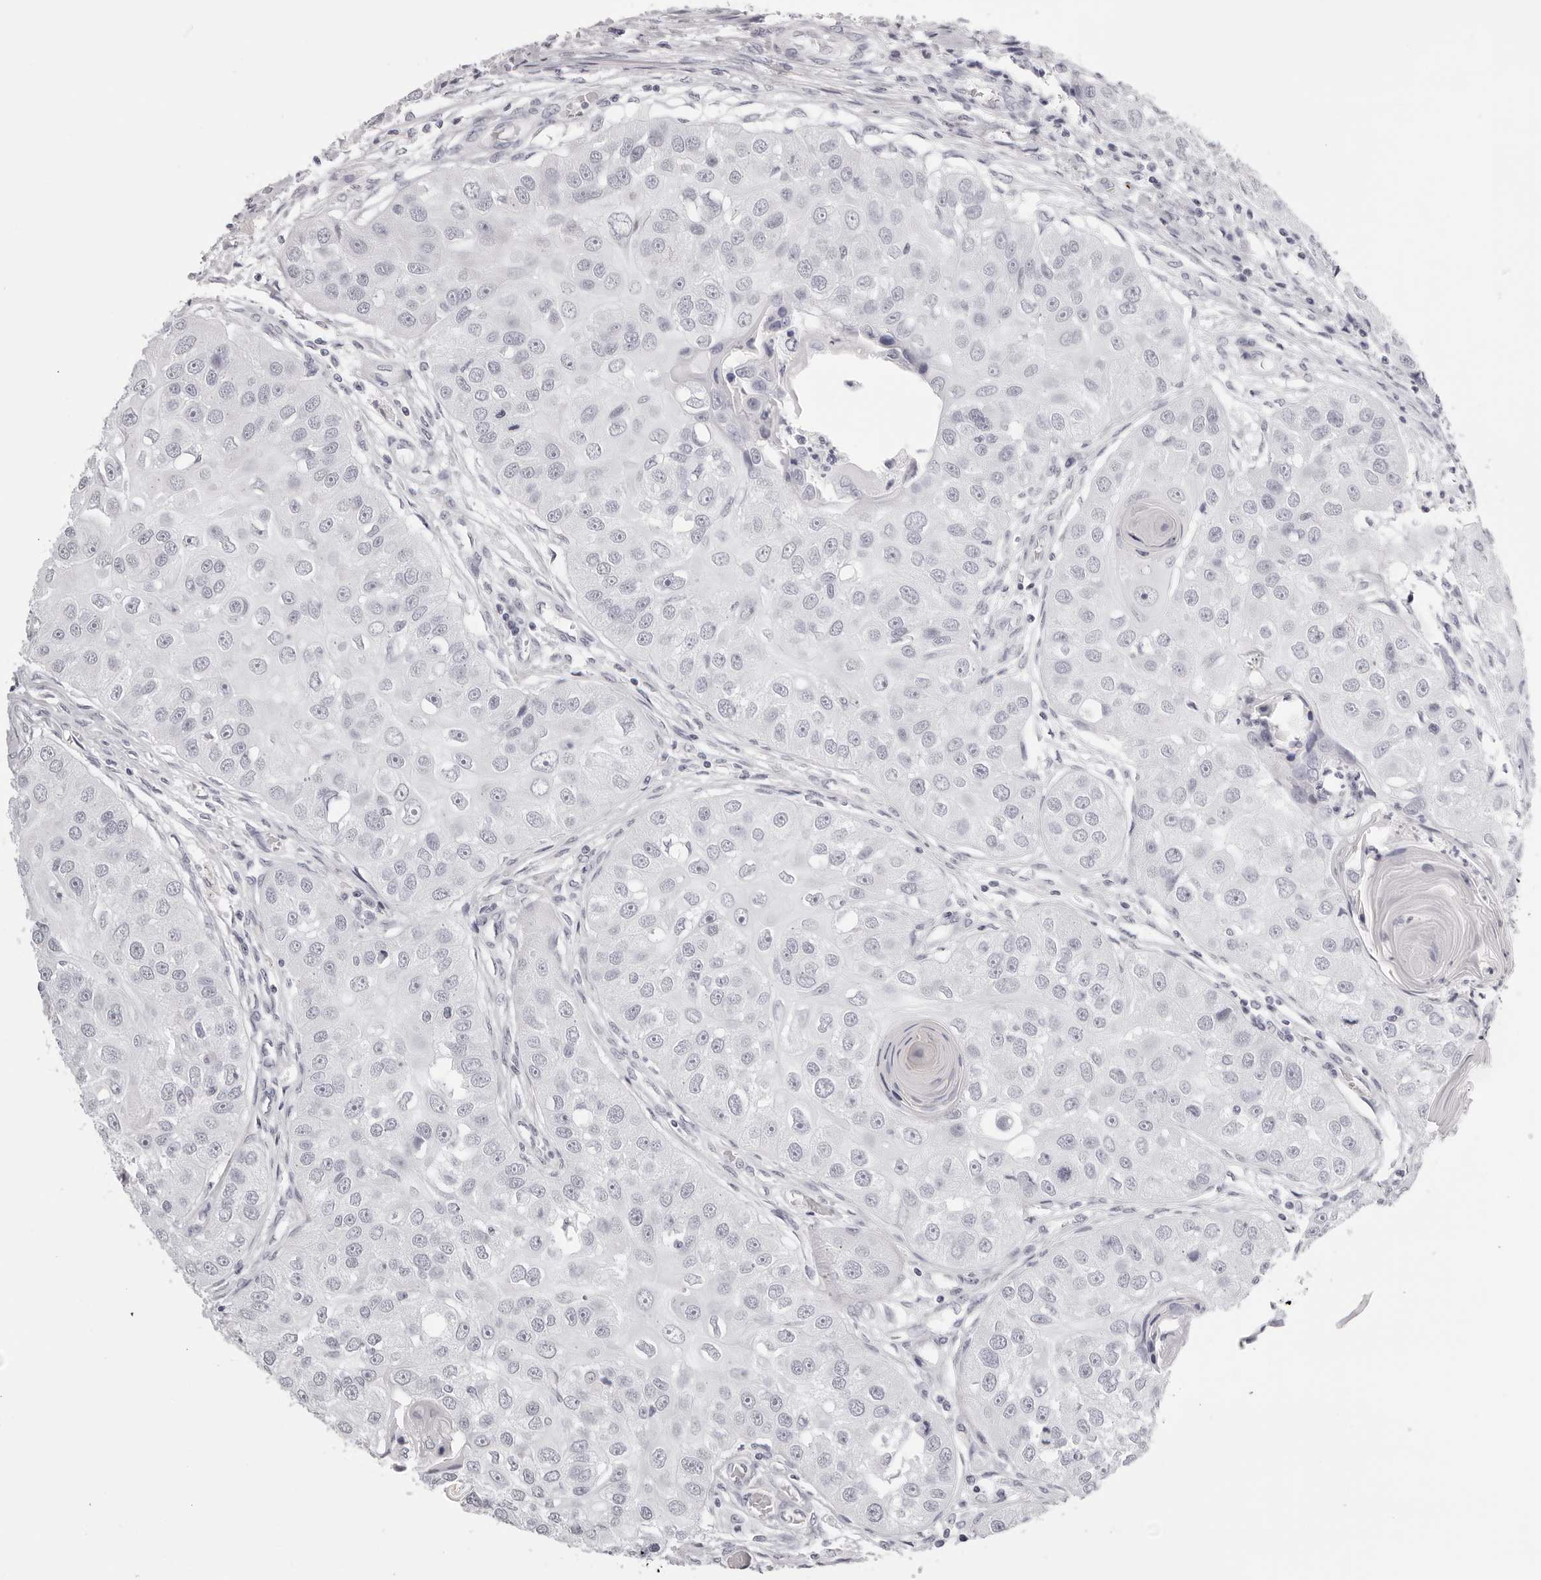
{"staining": {"intensity": "negative", "quantity": "none", "location": "none"}, "tissue": "head and neck cancer", "cell_type": "Tumor cells", "image_type": "cancer", "snomed": [{"axis": "morphology", "description": "Normal tissue, NOS"}, {"axis": "morphology", "description": "Squamous cell carcinoma, NOS"}, {"axis": "topography", "description": "Skeletal muscle"}, {"axis": "topography", "description": "Head-Neck"}], "caption": "This is an immunohistochemistry photomicrograph of human head and neck cancer. There is no staining in tumor cells.", "gene": "RHO", "patient": {"sex": "male", "age": 51}}